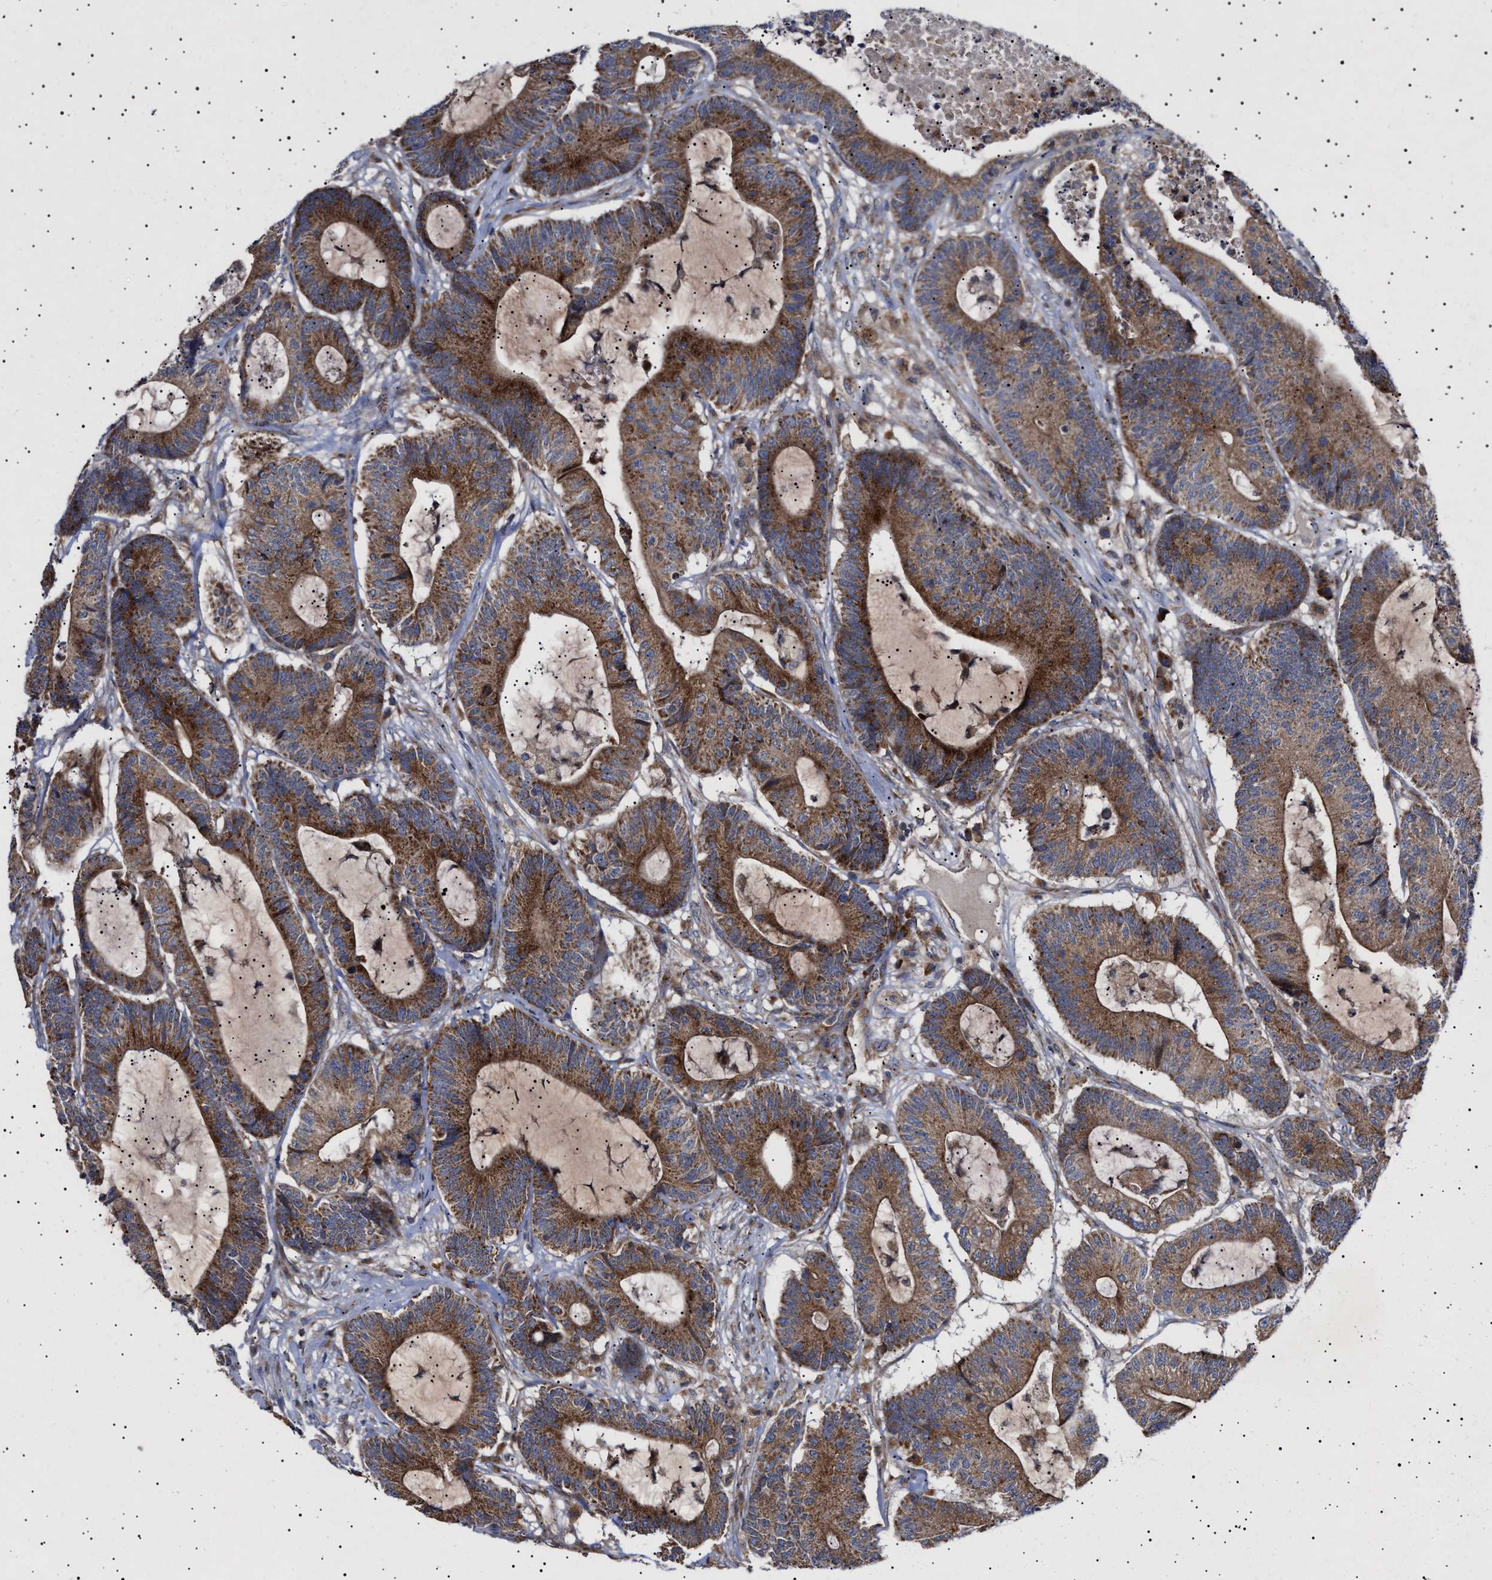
{"staining": {"intensity": "moderate", "quantity": ">75%", "location": "cytoplasmic/membranous"}, "tissue": "colorectal cancer", "cell_type": "Tumor cells", "image_type": "cancer", "snomed": [{"axis": "morphology", "description": "Adenocarcinoma, NOS"}, {"axis": "topography", "description": "Colon"}], "caption": "DAB immunohistochemical staining of colorectal cancer exhibits moderate cytoplasmic/membranous protein staining in approximately >75% of tumor cells.", "gene": "MRPL10", "patient": {"sex": "female", "age": 84}}